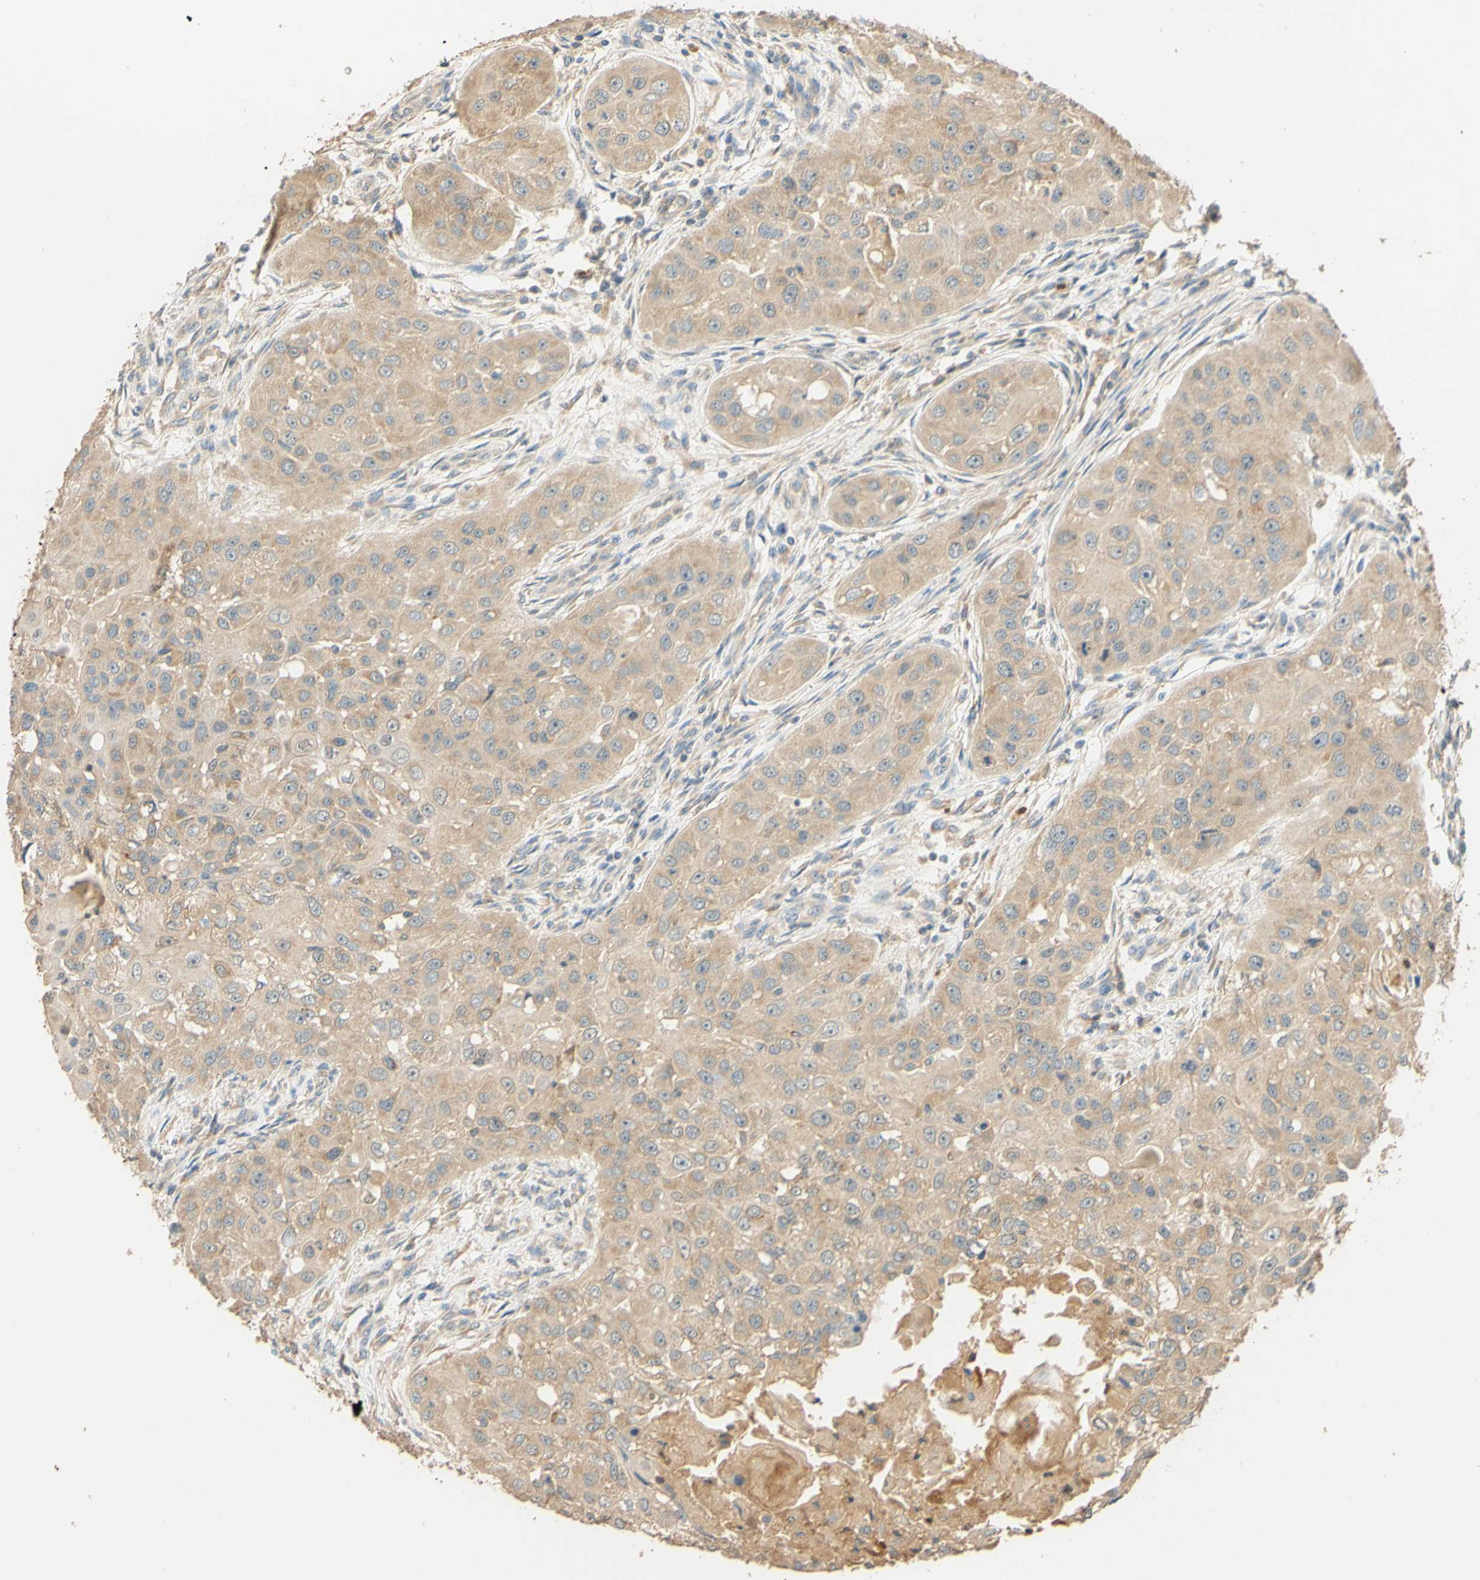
{"staining": {"intensity": "weak", "quantity": ">75%", "location": "cytoplasmic/membranous"}, "tissue": "head and neck cancer", "cell_type": "Tumor cells", "image_type": "cancer", "snomed": [{"axis": "morphology", "description": "Normal tissue, NOS"}, {"axis": "morphology", "description": "Squamous cell carcinoma, NOS"}, {"axis": "topography", "description": "Skeletal muscle"}, {"axis": "topography", "description": "Head-Neck"}], "caption": "A low amount of weak cytoplasmic/membranous expression is present in approximately >75% of tumor cells in head and neck cancer tissue. (IHC, brightfield microscopy, high magnification).", "gene": "ENTREP2", "patient": {"sex": "male", "age": 51}}